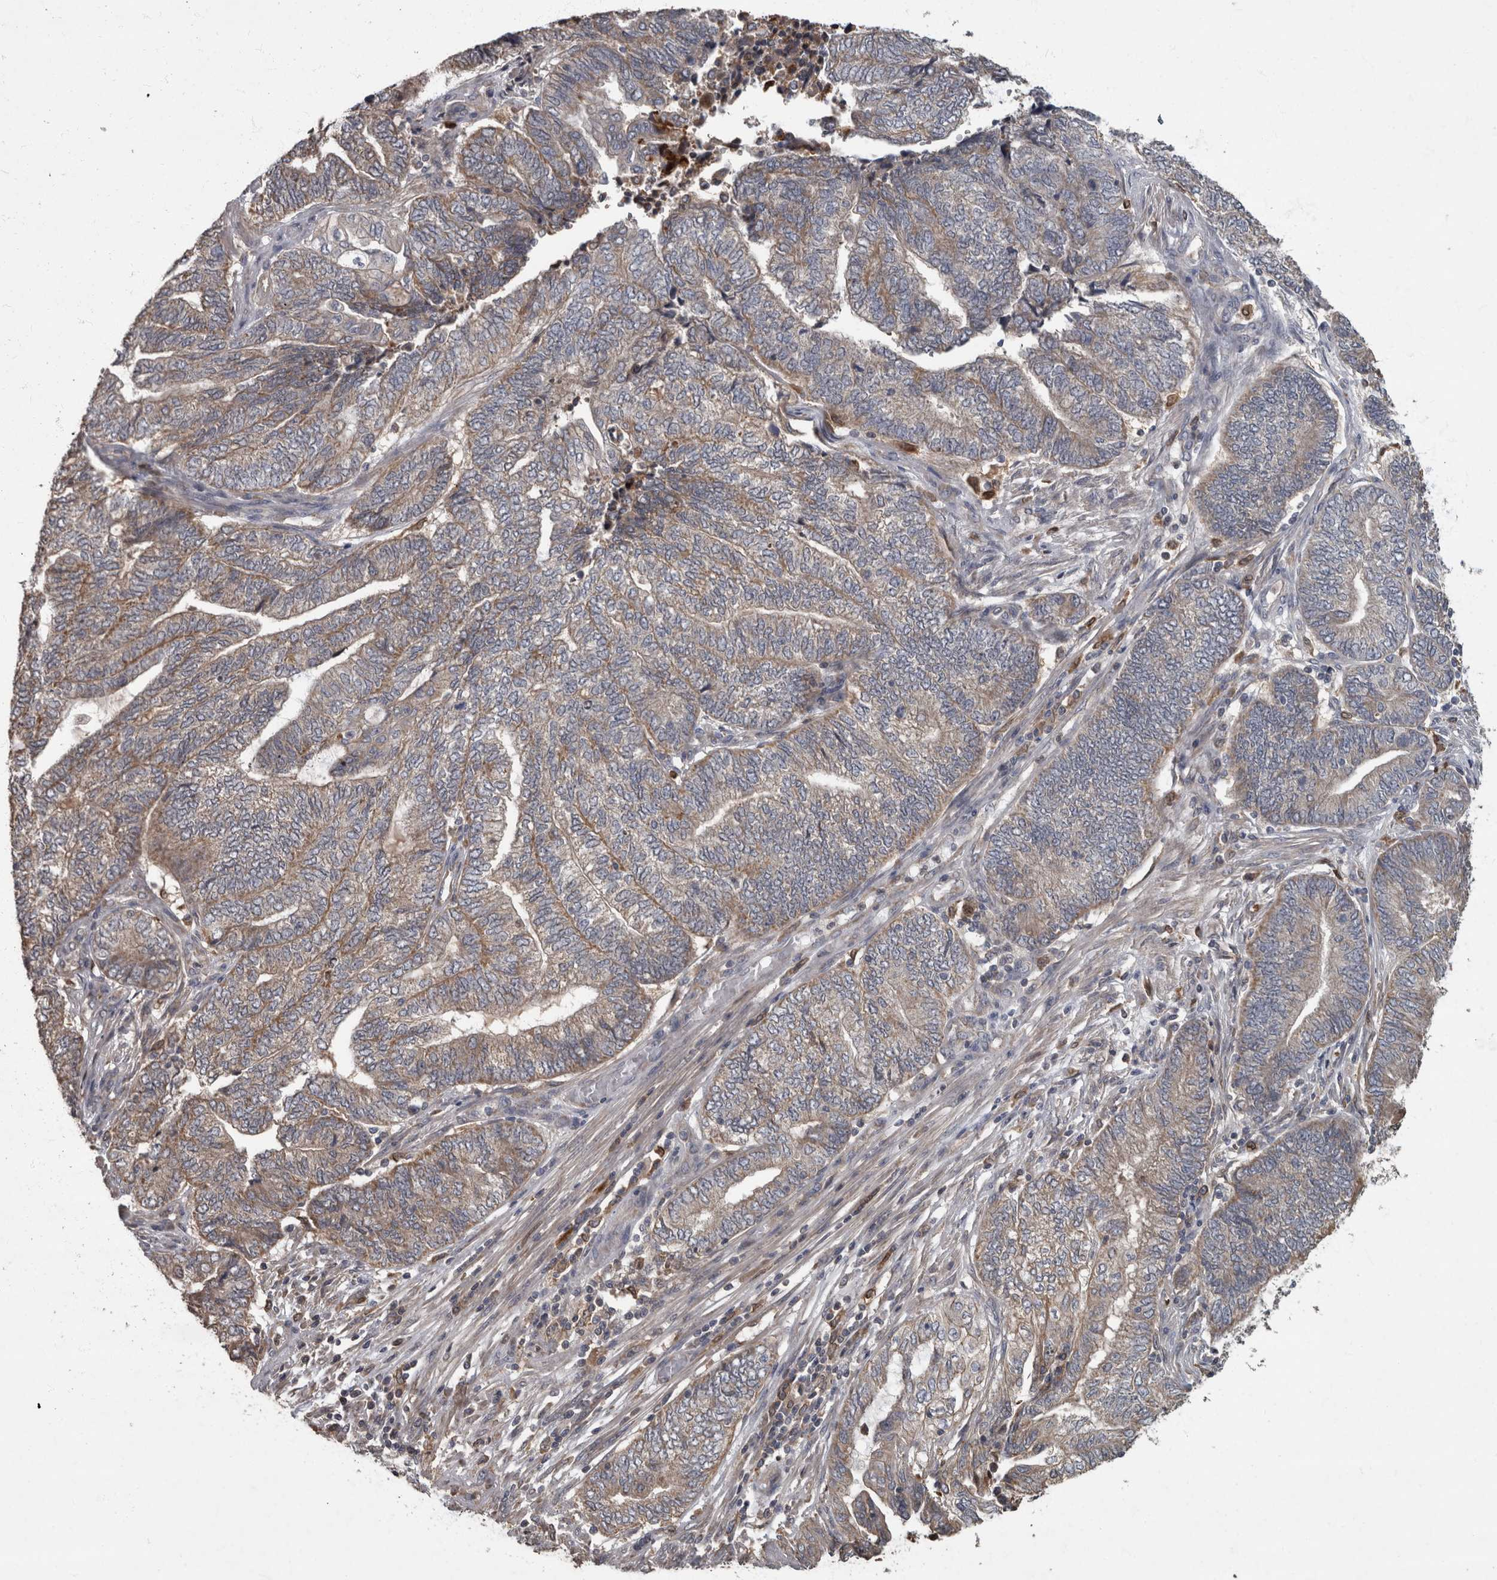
{"staining": {"intensity": "weak", "quantity": "25%-75%", "location": "cytoplasmic/membranous"}, "tissue": "endometrial cancer", "cell_type": "Tumor cells", "image_type": "cancer", "snomed": [{"axis": "morphology", "description": "Adenocarcinoma, NOS"}, {"axis": "topography", "description": "Uterus"}, {"axis": "topography", "description": "Endometrium"}], "caption": "Protein staining of endometrial cancer tissue demonstrates weak cytoplasmic/membranous expression in about 25%-75% of tumor cells.", "gene": "PPP1R3C", "patient": {"sex": "female", "age": 70}}